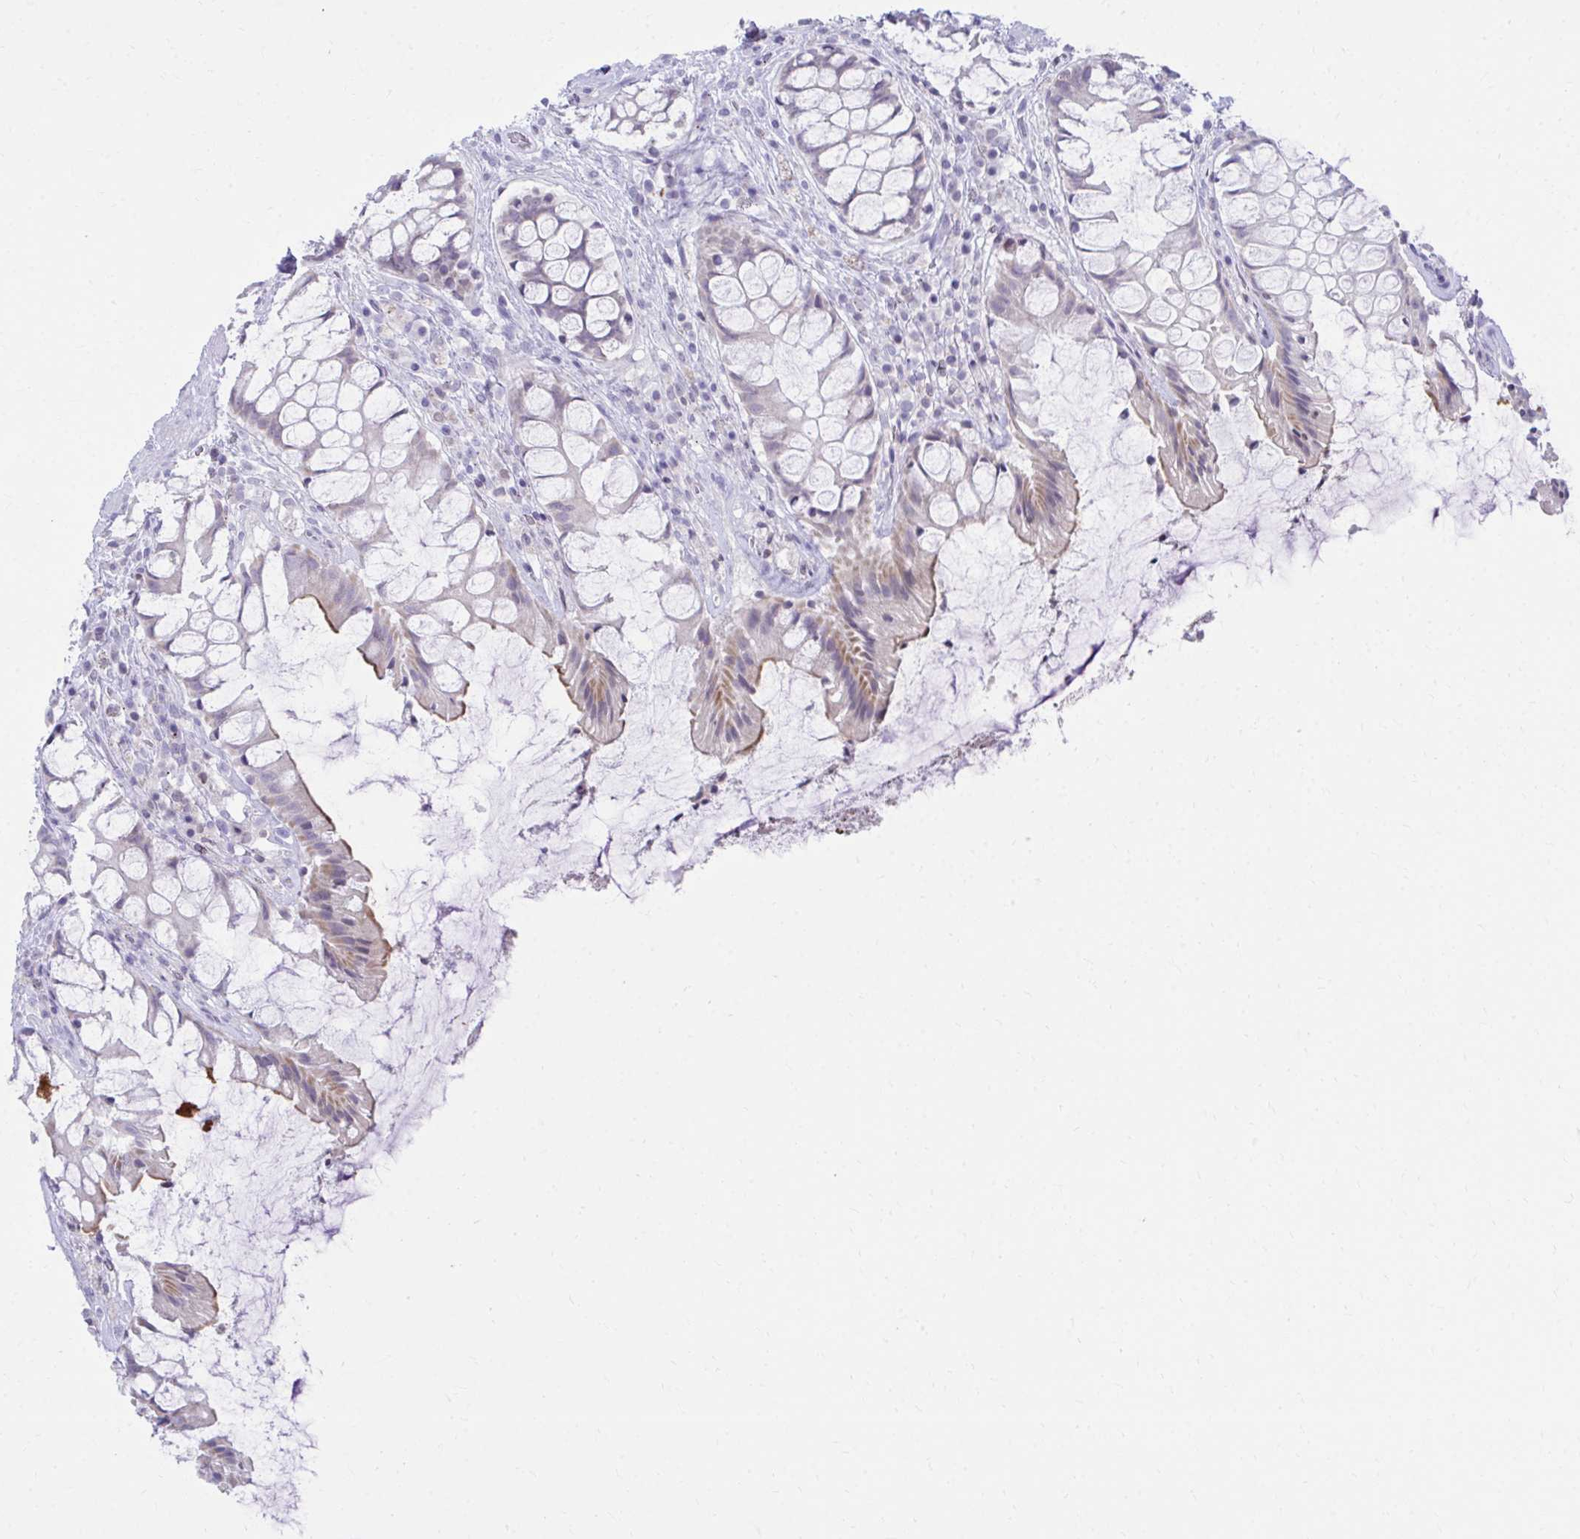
{"staining": {"intensity": "moderate", "quantity": "<25%", "location": "cytoplasmic/membranous"}, "tissue": "rectum", "cell_type": "Glandular cells", "image_type": "normal", "snomed": [{"axis": "morphology", "description": "Normal tissue, NOS"}, {"axis": "topography", "description": "Rectum"}], "caption": "Protein expression analysis of normal human rectum reveals moderate cytoplasmic/membranous expression in about <25% of glandular cells.", "gene": "OR7A5", "patient": {"sex": "female", "age": 58}}